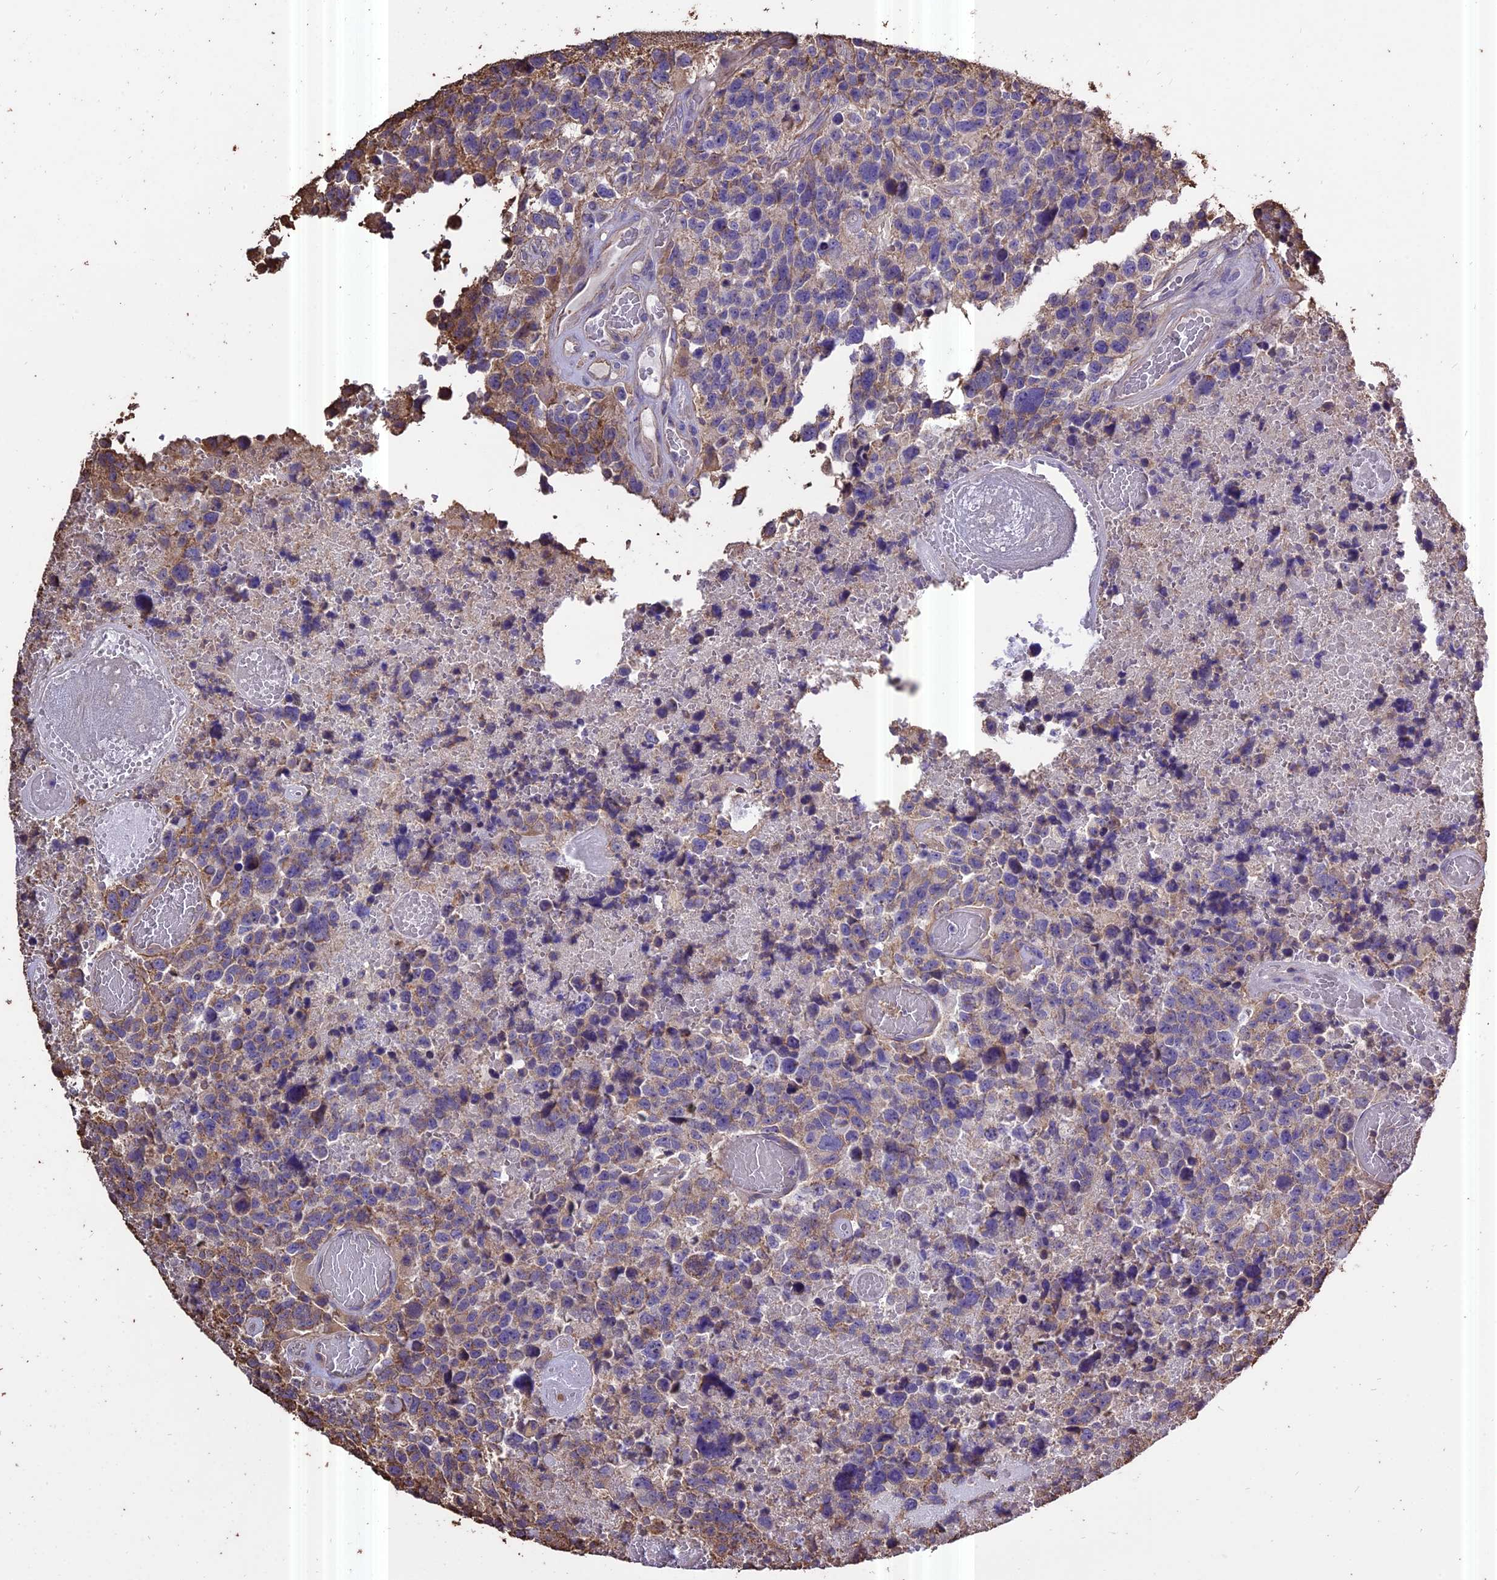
{"staining": {"intensity": "negative", "quantity": "none", "location": "none"}, "tissue": "glioma", "cell_type": "Tumor cells", "image_type": "cancer", "snomed": [{"axis": "morphology", "description": "Glioma, malignant, High grade"}, {"axis": "topography", "description": "Brain"}], "caption": "Malignant glioma (high-grade) stained for a protein using immunohistochemistry shows no staining tumor cells.", "gene": "PGPEP1L", "patient": {"sex": "male", "age": 69}}